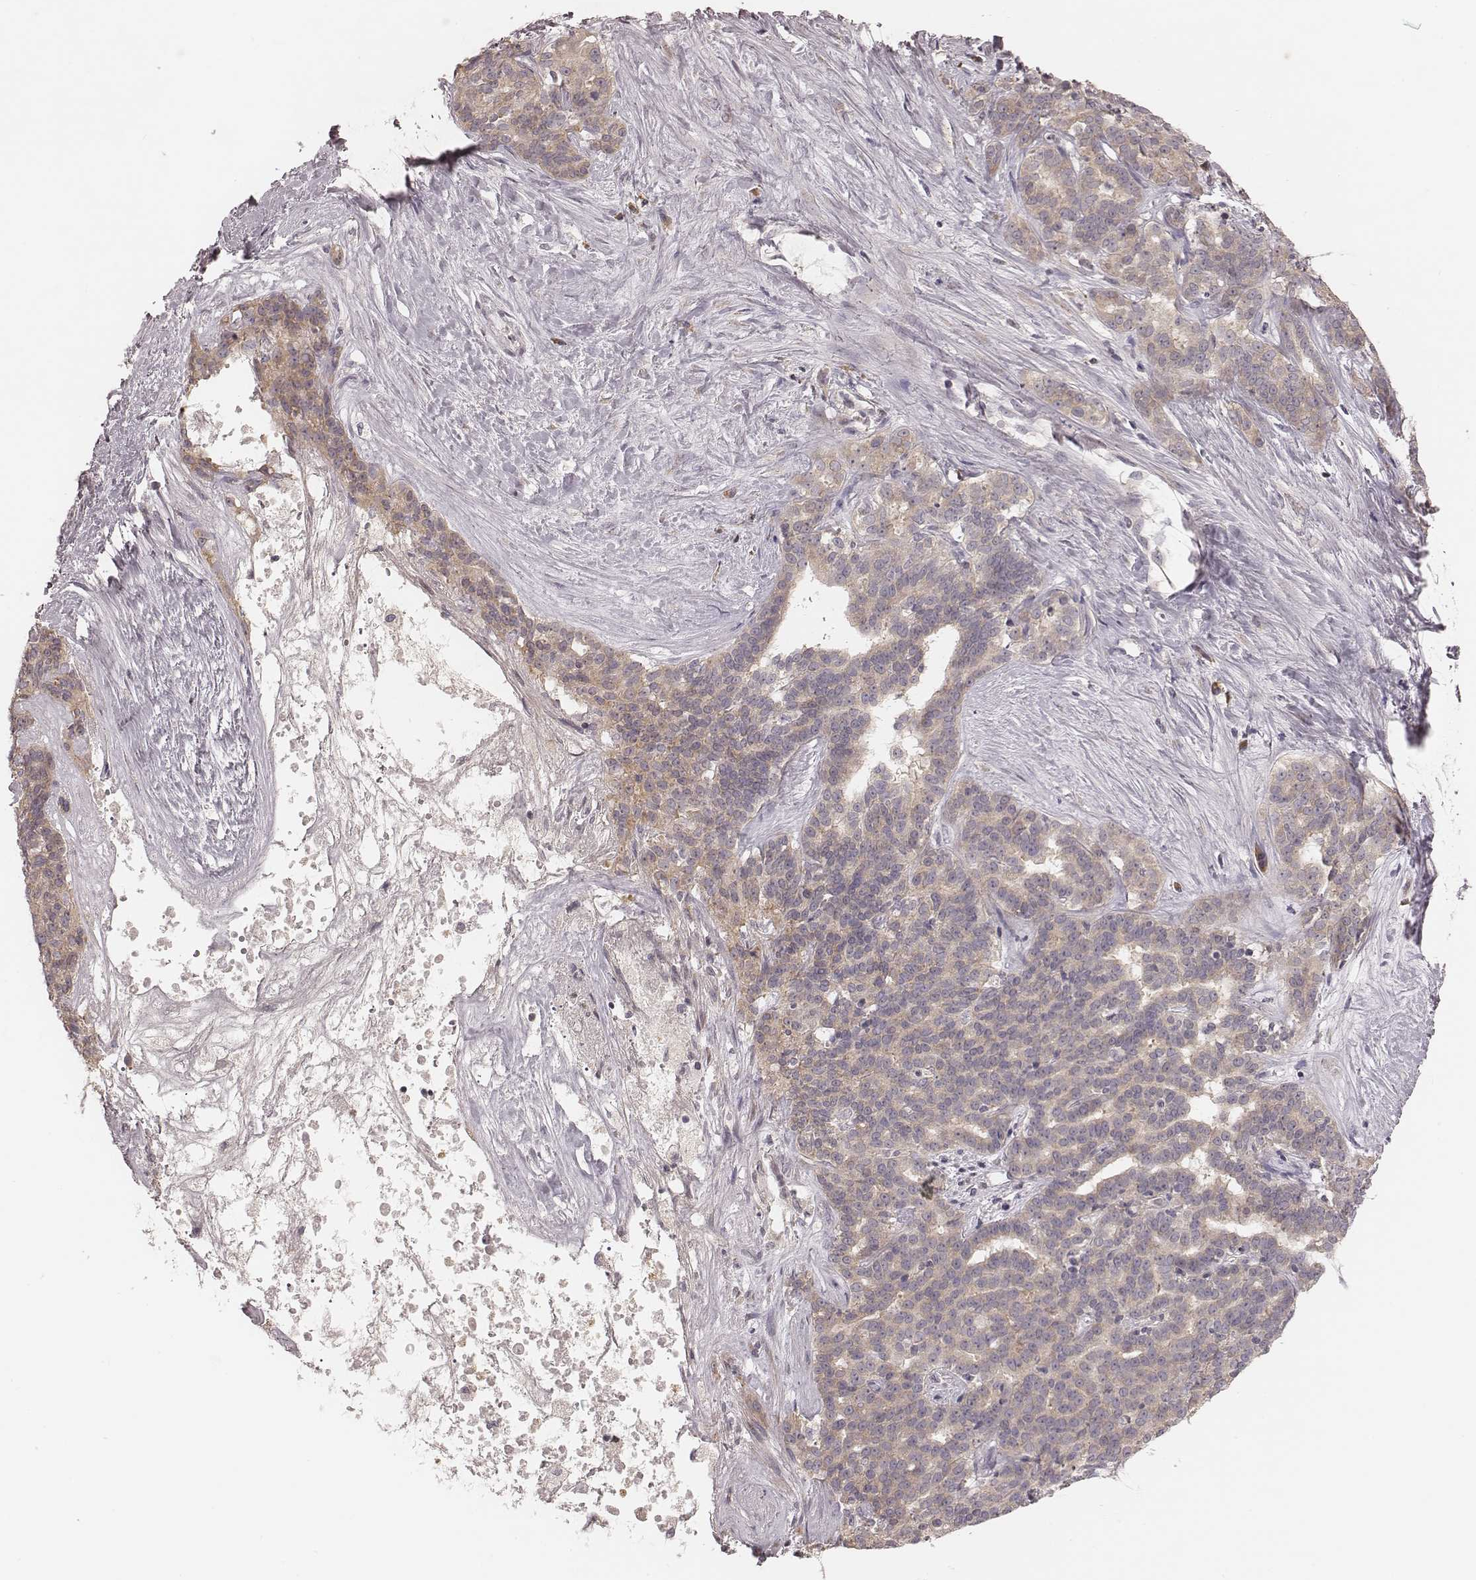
{"staining": {"intensity": "weak", "quantity": ">75%", "location": "cytoplasmic/membranous"}, "tissue": "liver cancer", "cell_type": "Tumor cells", "image_type": "cancer", "snomed": [{"axis": "morphology", "description": "Cholangiocarcinoma"}, {"axis": "topography", "description": "Liver"}], "caption": "Cholangiocarcinoma (liver) stained for a protein (brown) displays weak cytoplasmic/membranous positive expression in about >75% of tumor cells.", "gene": "P2RX5", "patient": {"sex": "female", "age": 47}}